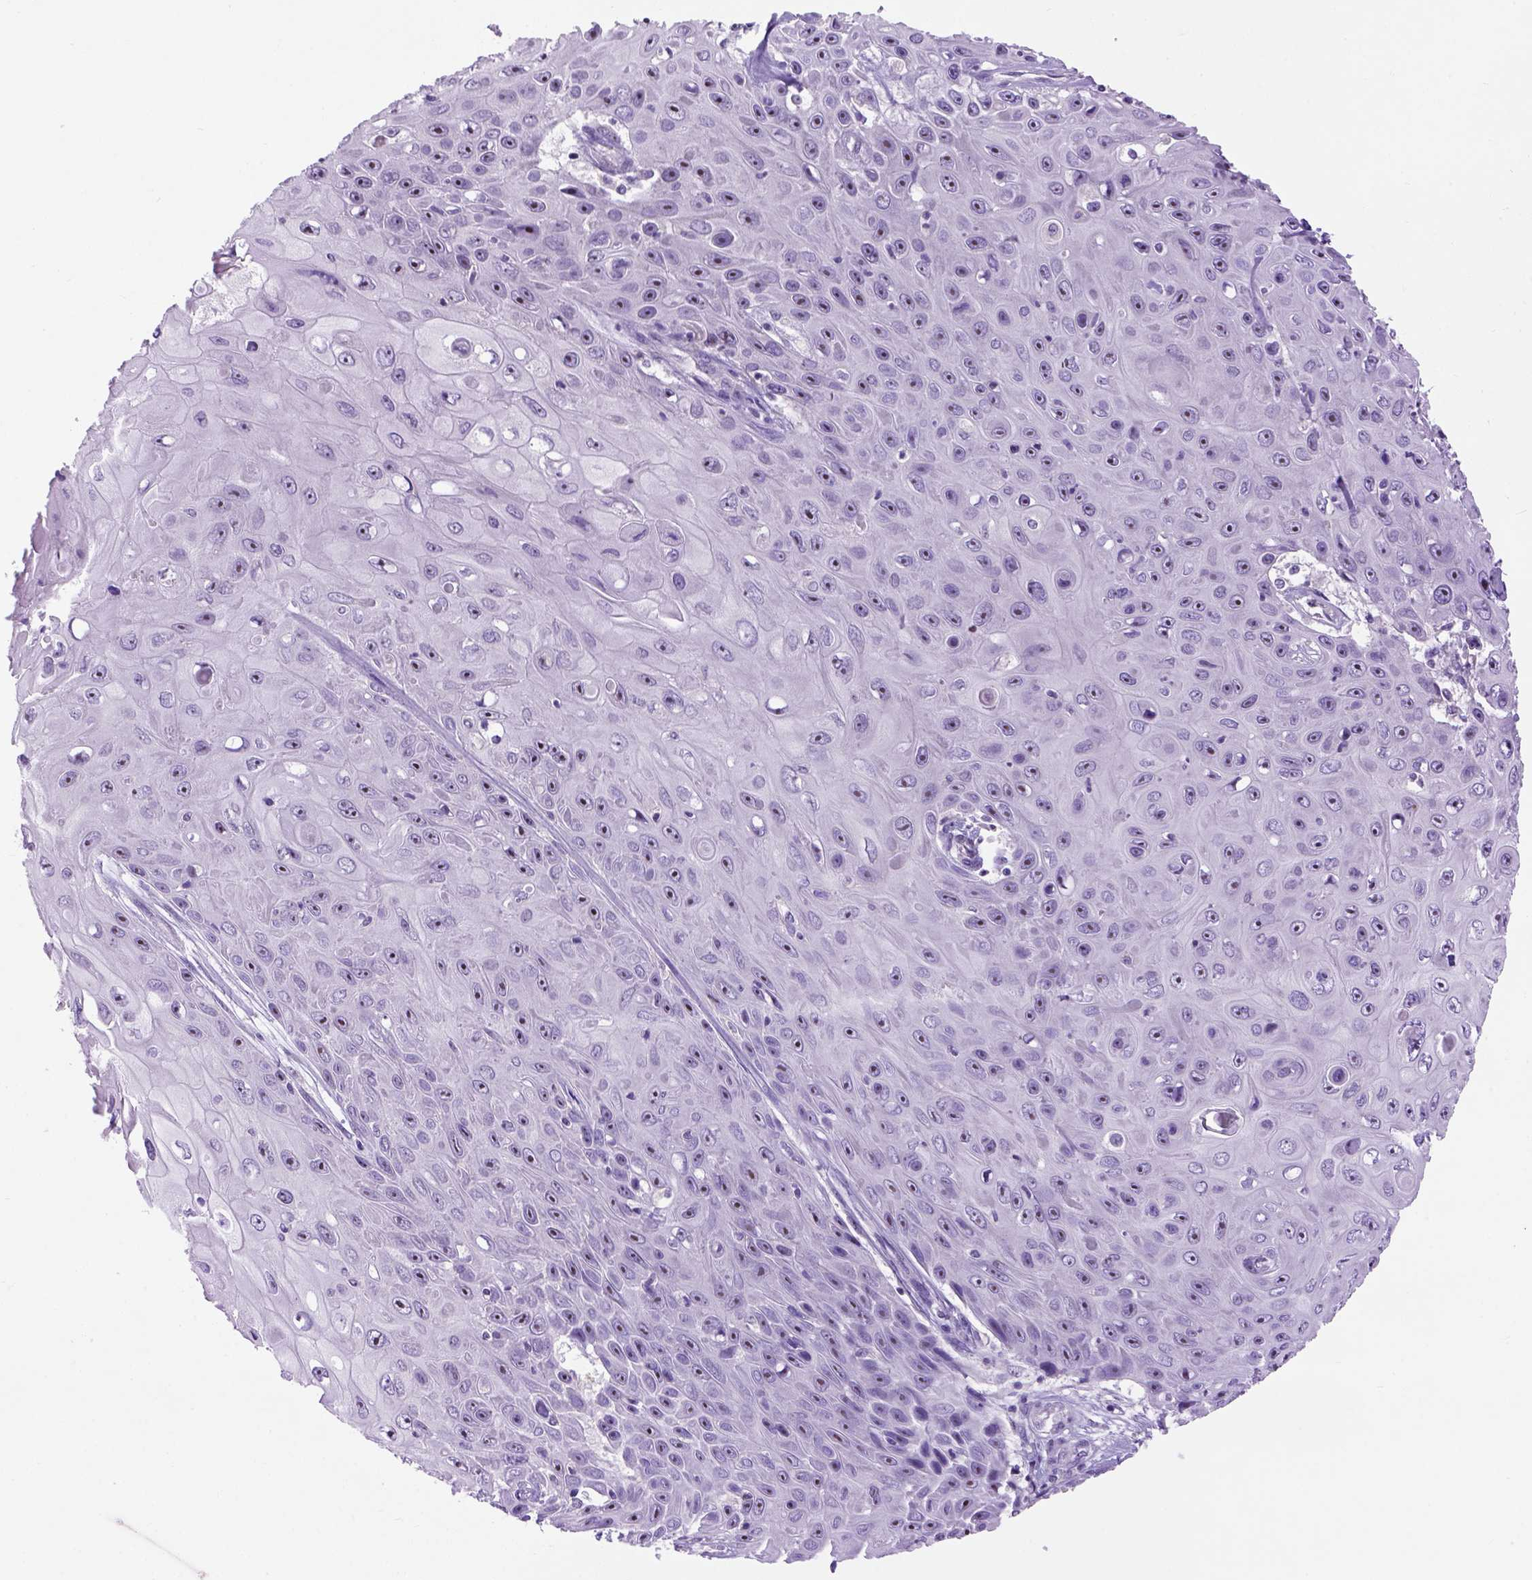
{"staining": {"intensity": "moderate", "quantity": "25%-75%", "location": "nuclear"}, "tissue": "skin cancer", "cell_type": "Tumor cells", "image_type": "cancer", "snomed": [{"axis": "morphology", "description": "Squamous cell carcinoma, NOS"}, {"axis": "topography", "description": "Skin"}], "caption": "Immunohistochemical staining of human skin cancer shows medium levels of moderate nuclear expression in approximately 25%-75% of tumor cells.", "gene": "UTP4", "patient": {"sex": "male", "age": 82}}